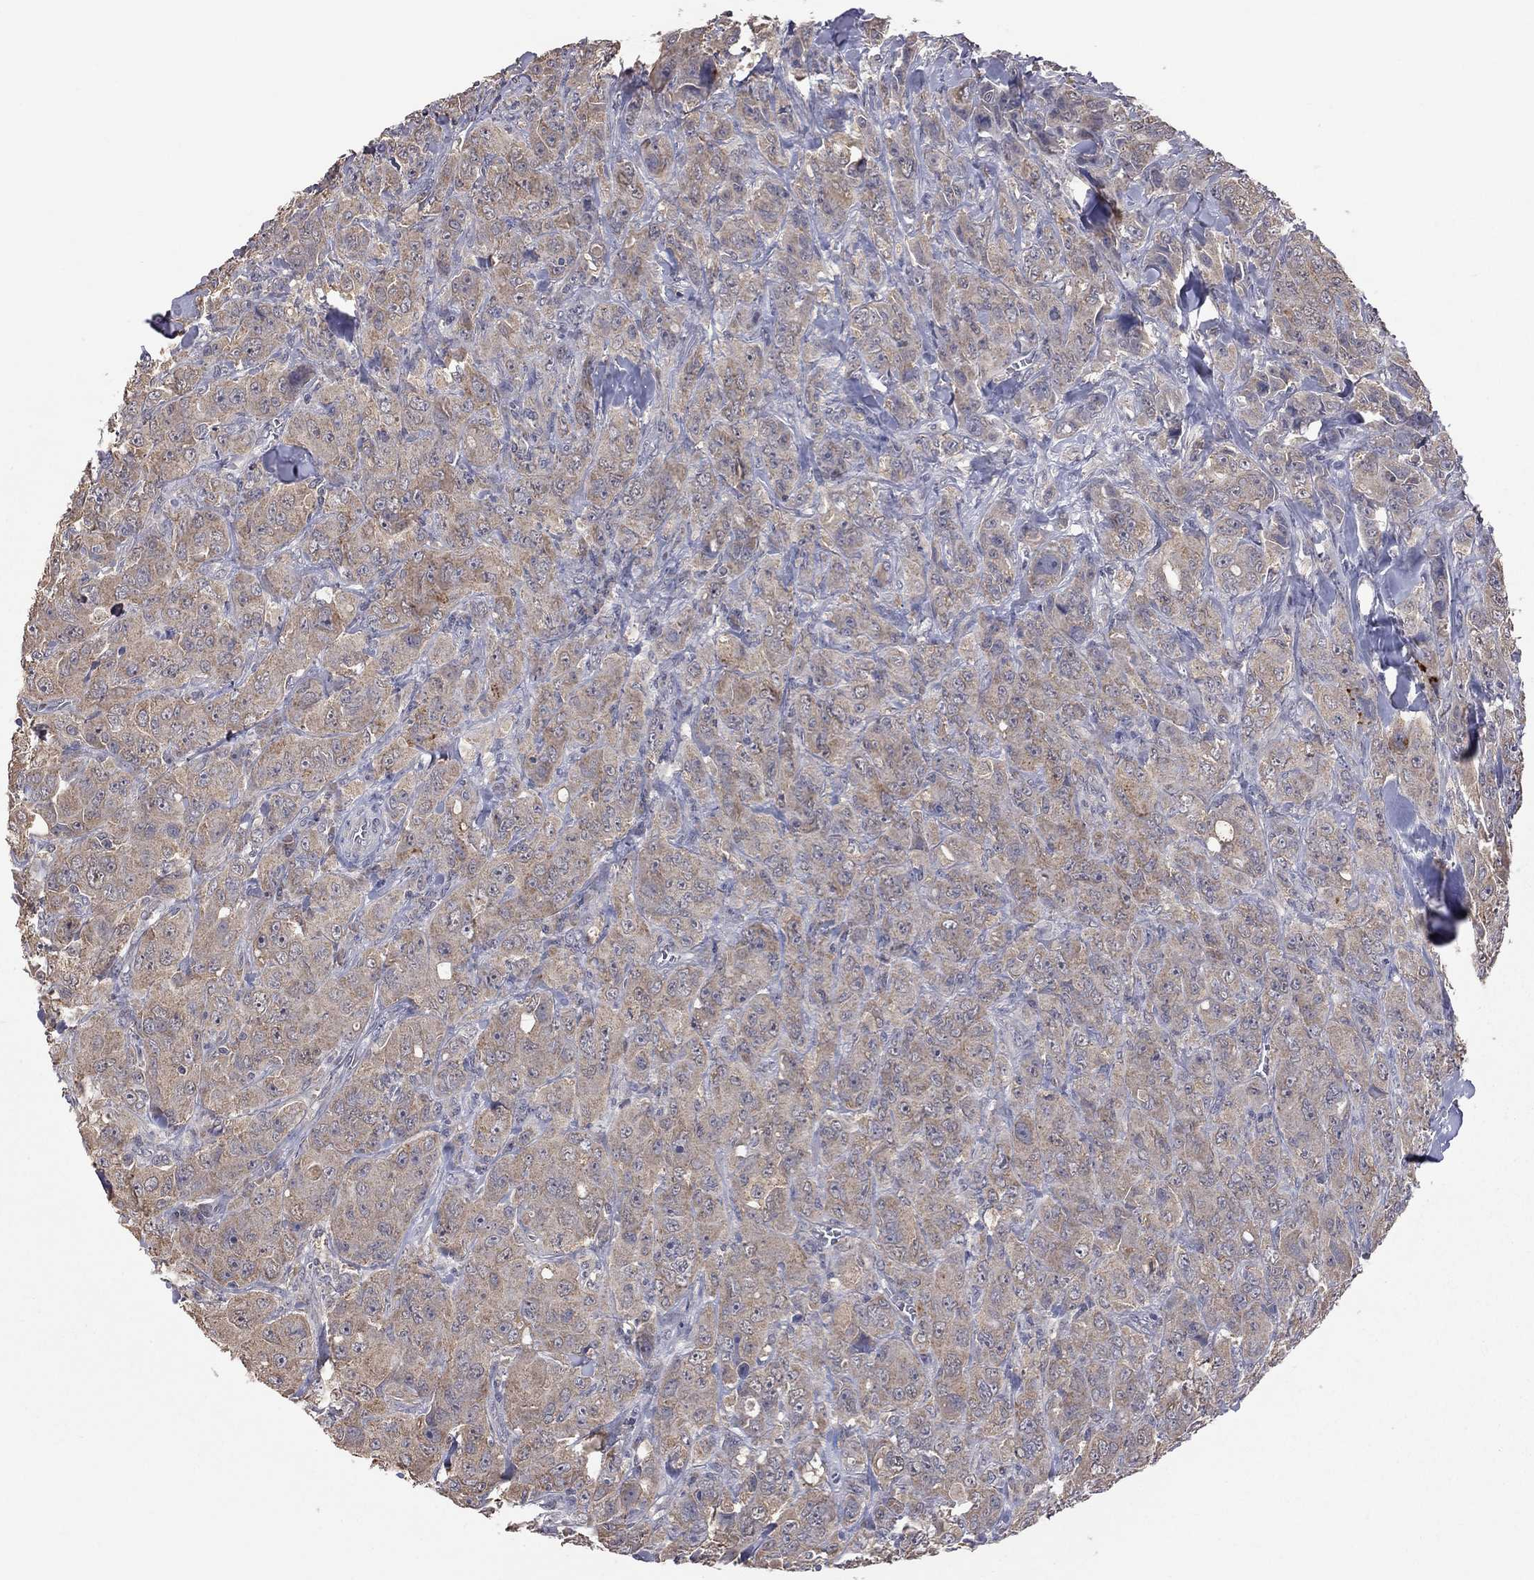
{"staining": {"intensity": "weak", "quantity": ">75%", "location": "cytoplasmic/membranous"}, "tissue": "breast cancer", "cell_type": "Tumor cells", "image_type": "cancer", "snomed": [{"axis": "morphology", "description": "Duct carcinoma"}, {"axis": "topography", "description": "Breast"}], "caption": "About >75% of tumor cells in infiltrating ductal carcinoma (breast) reveal weak cytoplasmic/membranous protein expression as visualized by brown immunohistochemical staining.", "gene": "HTR6", "patient": {"sex": "female", "age": 43}}